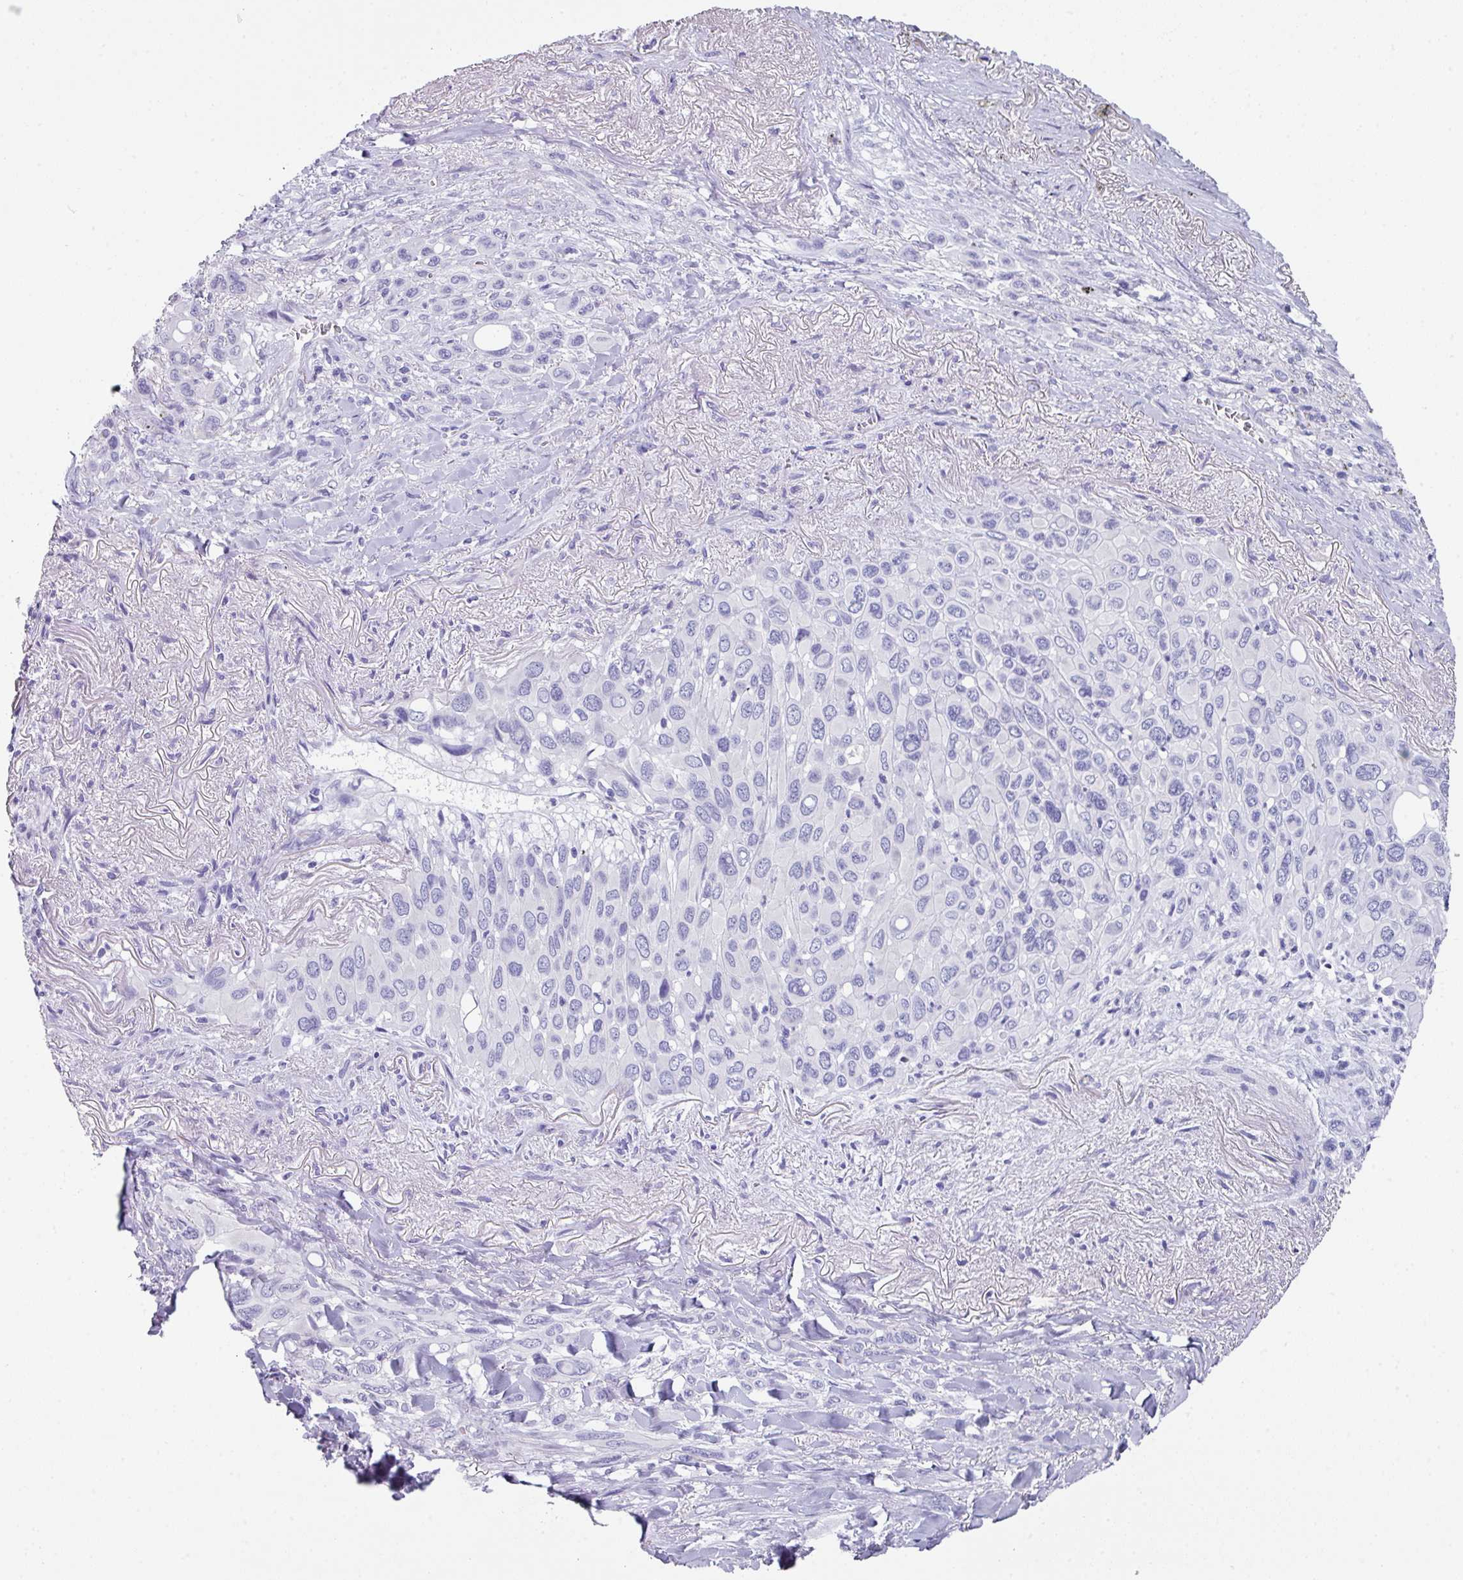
{"staining": {"intensity": "negative", "quantity": "none", "location": "none"}, "tissue": "melanoma", "cell_type": "Tumor cells", "image_type": "cancer", "snomed": [{"axis": "morphology", "description": "Malignant melanoma, Metastatic site"}, {"axis": "topography", "description": "Lung"}], "caption": "DAB (3,3'-diaminobenzidine) immunohistochemical staining of human malignant melanoma (metastatic site) reveals no significant positivity in tumor cells.", "gene": "PEX10", "patient": {"sex": "male", "age": 48}}